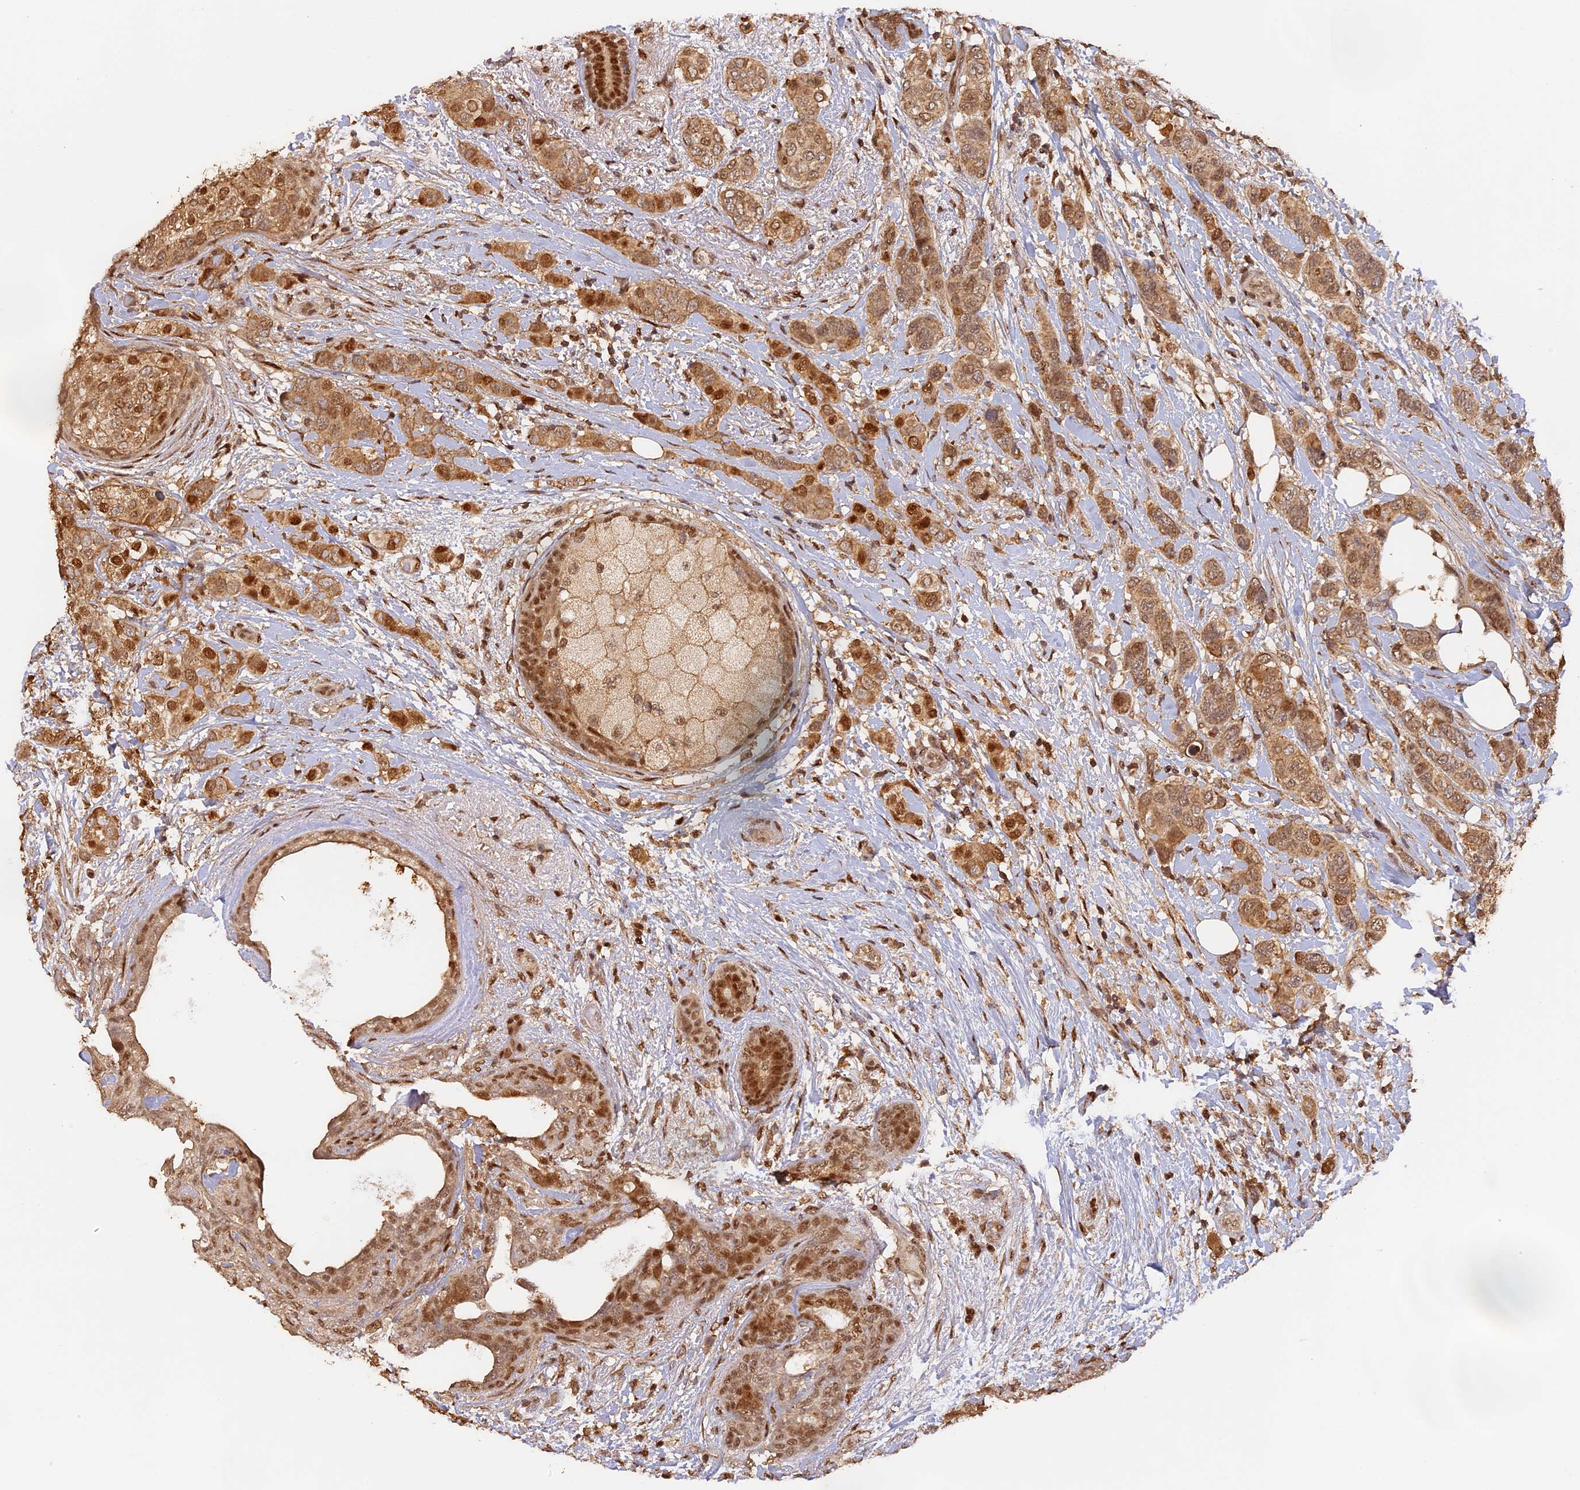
{"staining": {"intensity": "strong", "quantity": ">75%", "location": "cytoplasmic/membranous,nuclear"}, "tissue": "breast cancer", "cell_type": "Tumor cells", "image_type": "cancer", "snomed": [{"axis": "morphology", "description": "Lobular carcinoma"}, {"axis": "topography", "description": "Breast"}], "caption": "Breast cancer (lobular carcinoma) was stained to show a protein in brown. There is high levels of strong cytoplasmic/membranous and nuclear staining in approximately >75% of tumor cells. (DAB (3,3'-diaminobenzidine) IHC with brightfield microscopy, high magnification).", "gene": "MYBL2", "patient": {"sex": "female", "age": 51}}